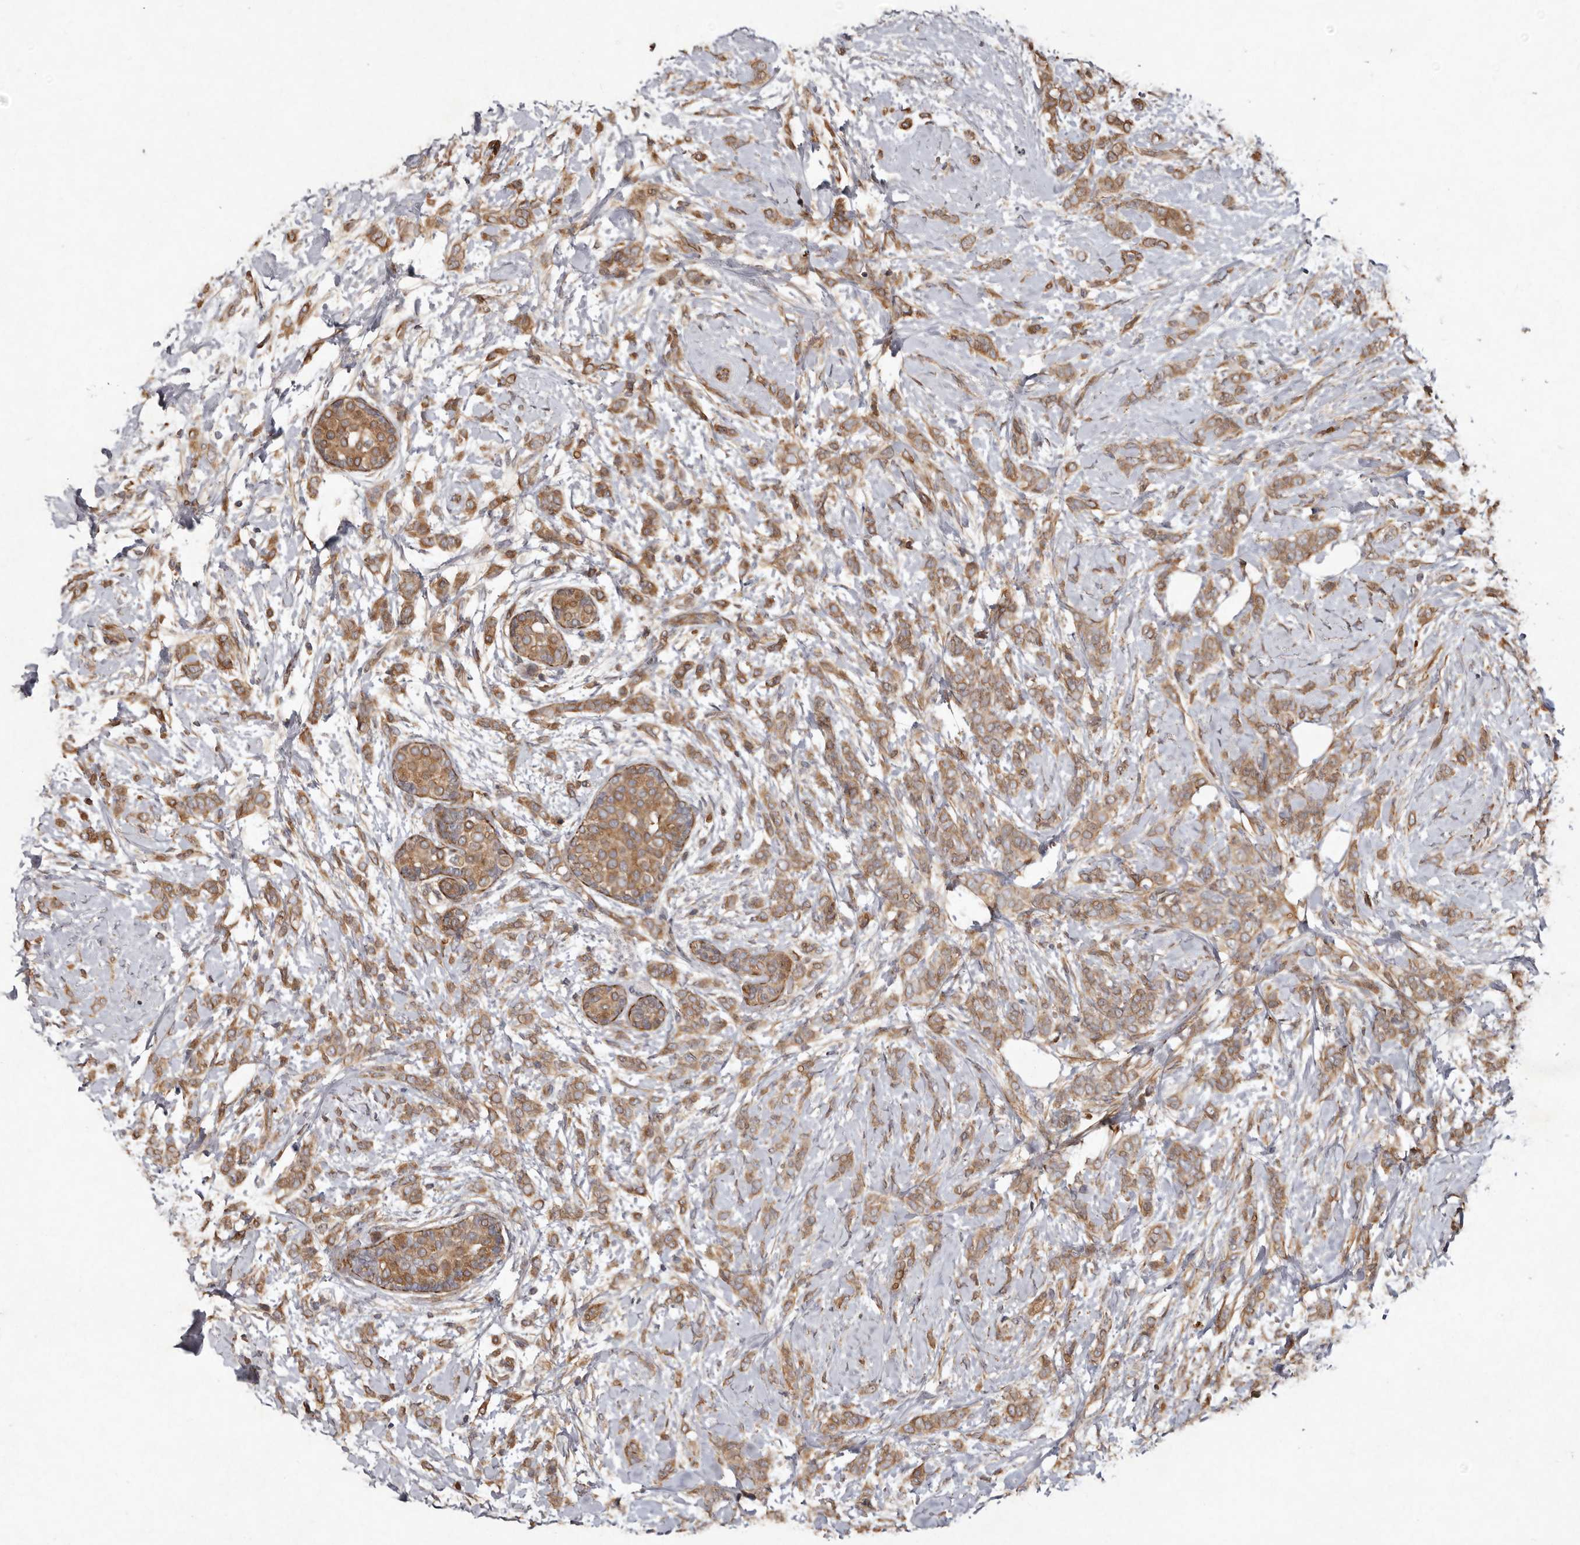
{"staining": {"intensity": "moderate", "quantity": ">75%", "location": "cytoplasmic/membranous"}, "tissue": "breast cancer", "cell_type": "Tumor cells", "image_type": "cancer", "snomed": [{"axis": "morphology", "description": "Lobular carcinoma, in situ"}, {"axis": "morphology", "description": "Lobular carcinoma"}, {"axis": "topography", "description": "Breast"}], "caption": "Immunohistochemical staining of human breast cancer reveals medium levels of moderate cytoplasmic/membranous protein staining in approximately >75% of tumor cells.", "gene": "SEMA3A", "patient": {"sex": "female", "age": 41}}